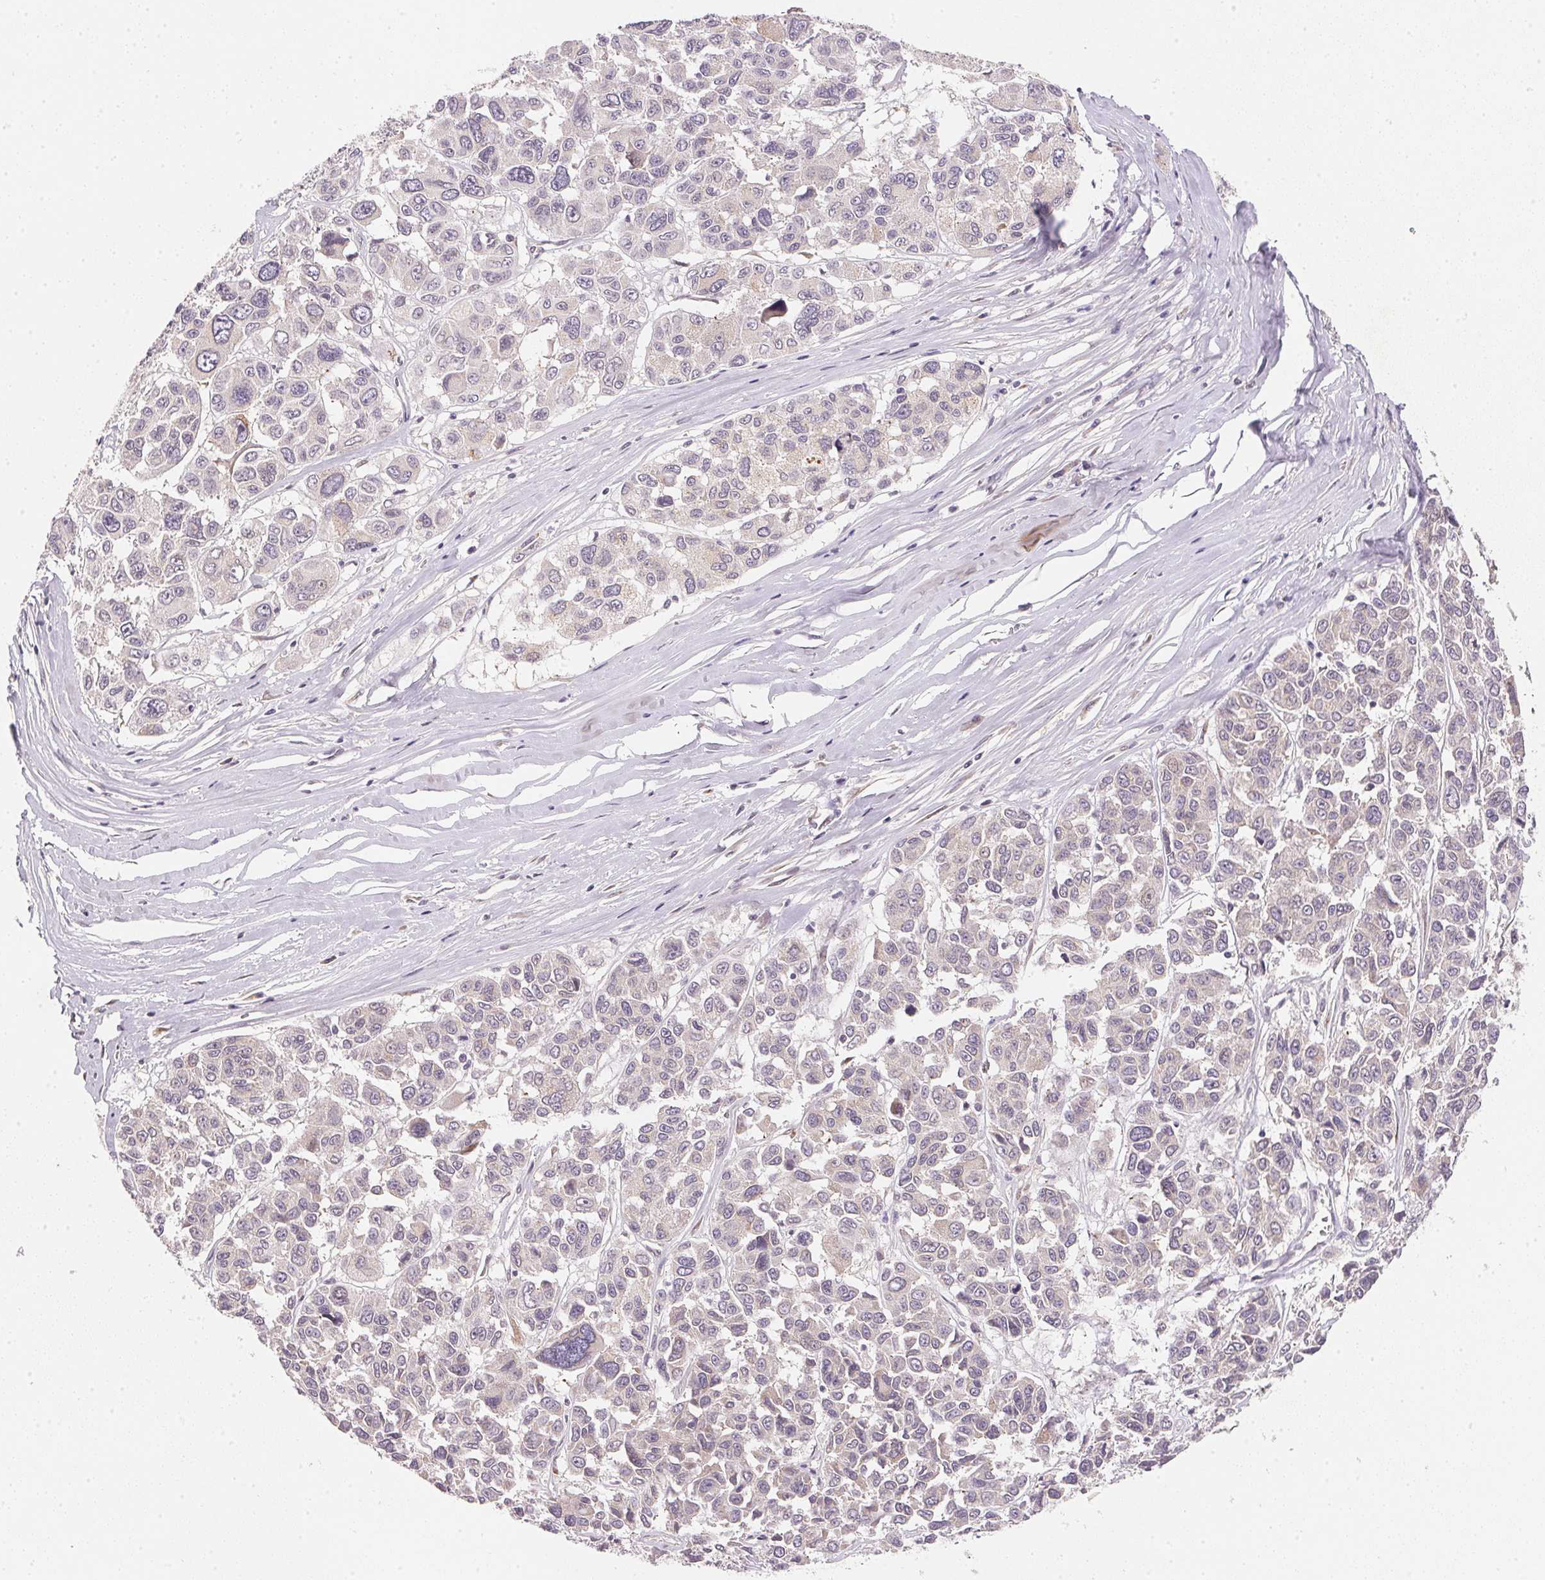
{"staining": {"intensity": "negative", "quantity": "none", "location": "none"}, "tissue": "melanoma", "cell_type": "Tumor cells", "image_type": "cancer", "snomed": [{"axis": "morphology", "description": "Malignant melanoma, NOS"}, {"axis": "topography", "description": "Skin"}], "caption": "Immunohistochemical staining of human melanoma demonstrates no significant staining in tumor cells. (Immunohistochemistry (ihc), brightfield microscopy, high magnification).", "gene": "EI24", "patient": {"sex": "female", "age": 66}}